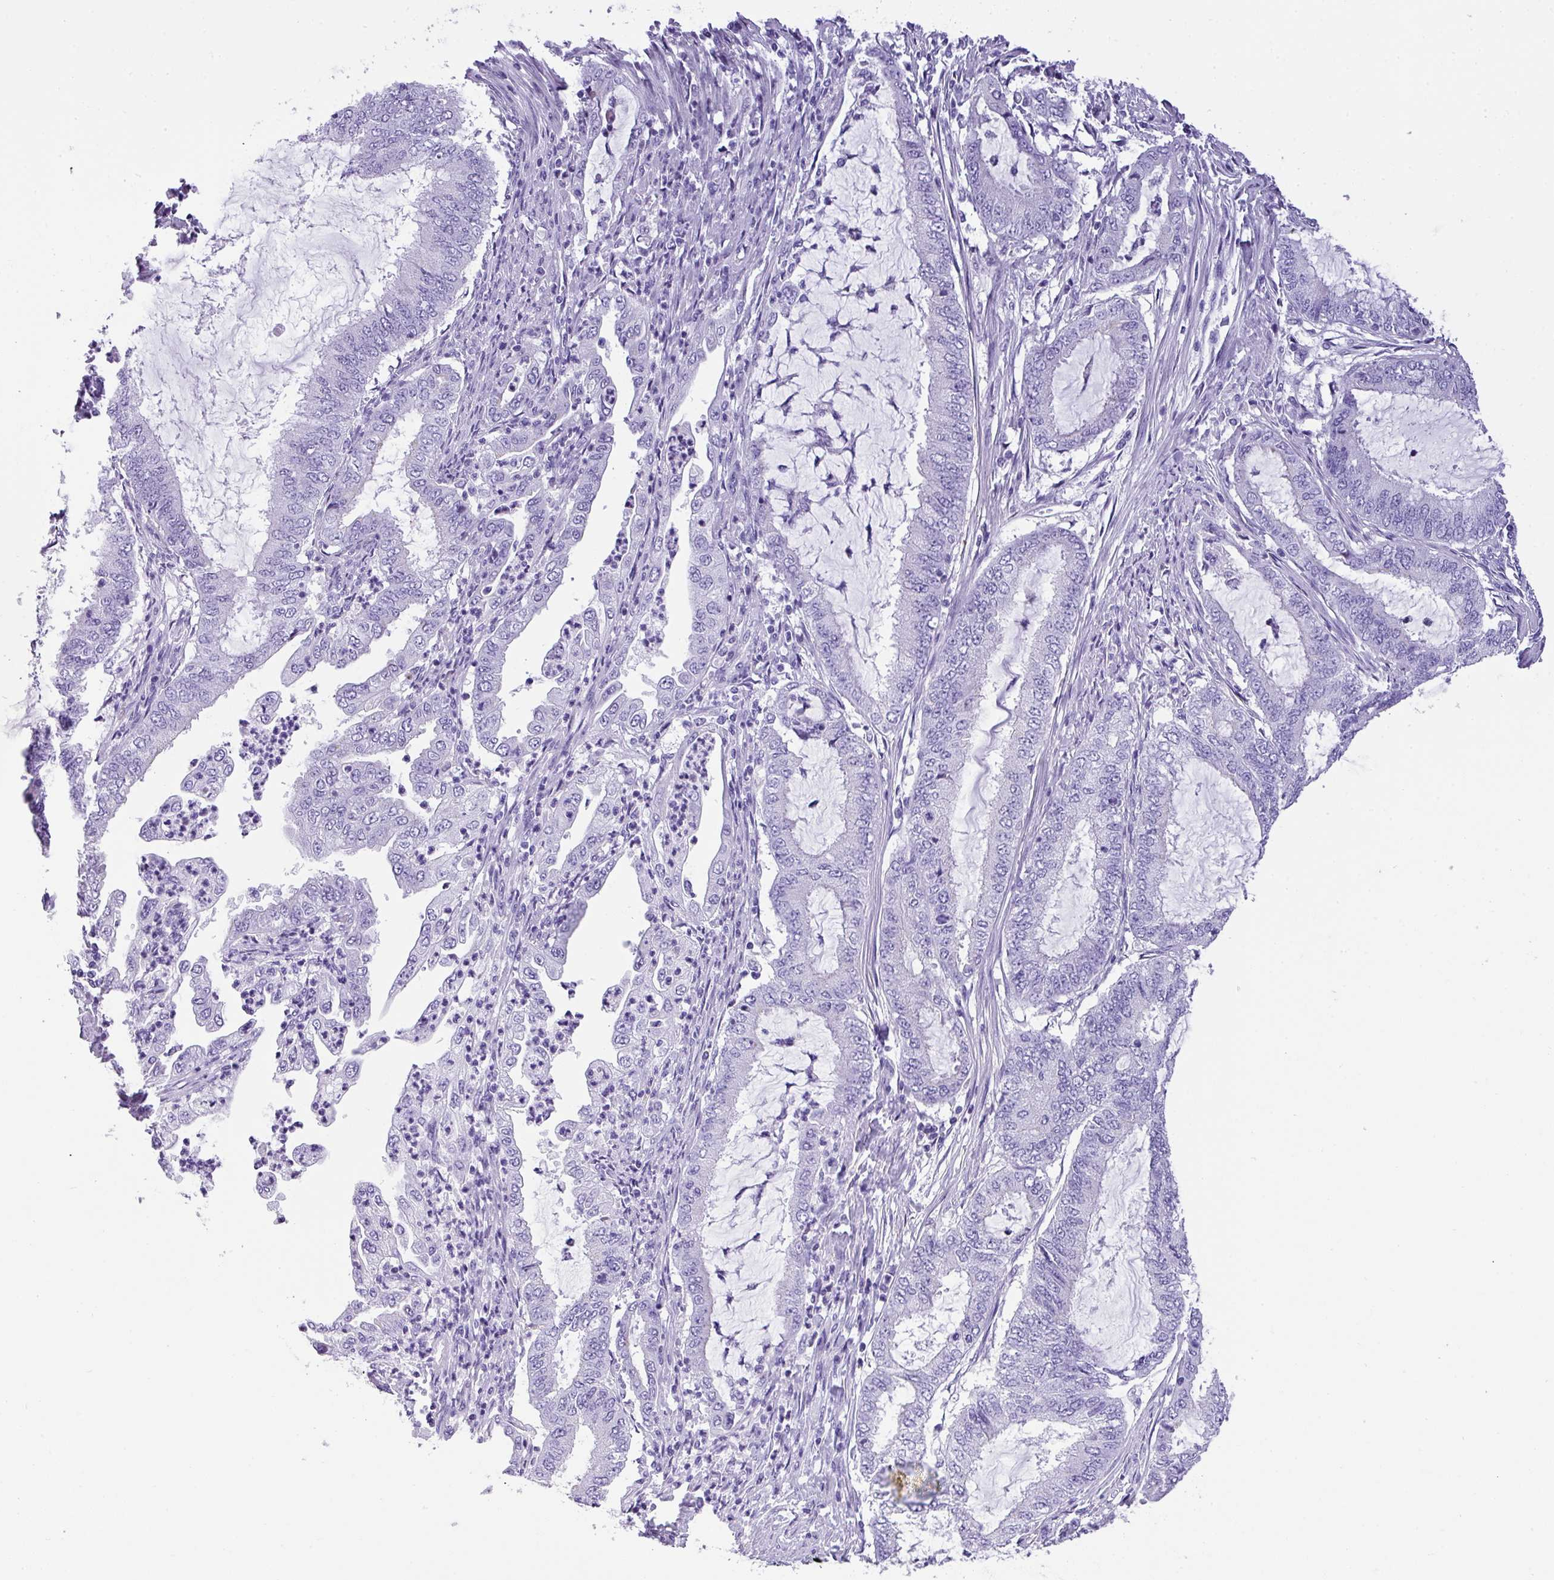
{"staining": {"intensity": "negative", "quantity": "none", "location": "none"}, "tissue": "endometrial cancer", "cell_type": "Tumor cells", "image_type": "cancer", "snomed": [{"axis": "morphology", "description": "Adenocarcinoma, NOS"}, {"axis": "topography", "description": "Endometrium"}], "caption": "Photomicrograph shows no significant protein staining in tumor cells of adenocarcinoma (endometrial). Brightfield microscopy of IHC stained with DAB (3,3'-diaminobenzidine) (brown) and hematoxylin (blue), captured at high magnification.", "gene": "MUC21", "patient": {"sex": "female", "age": 51}}